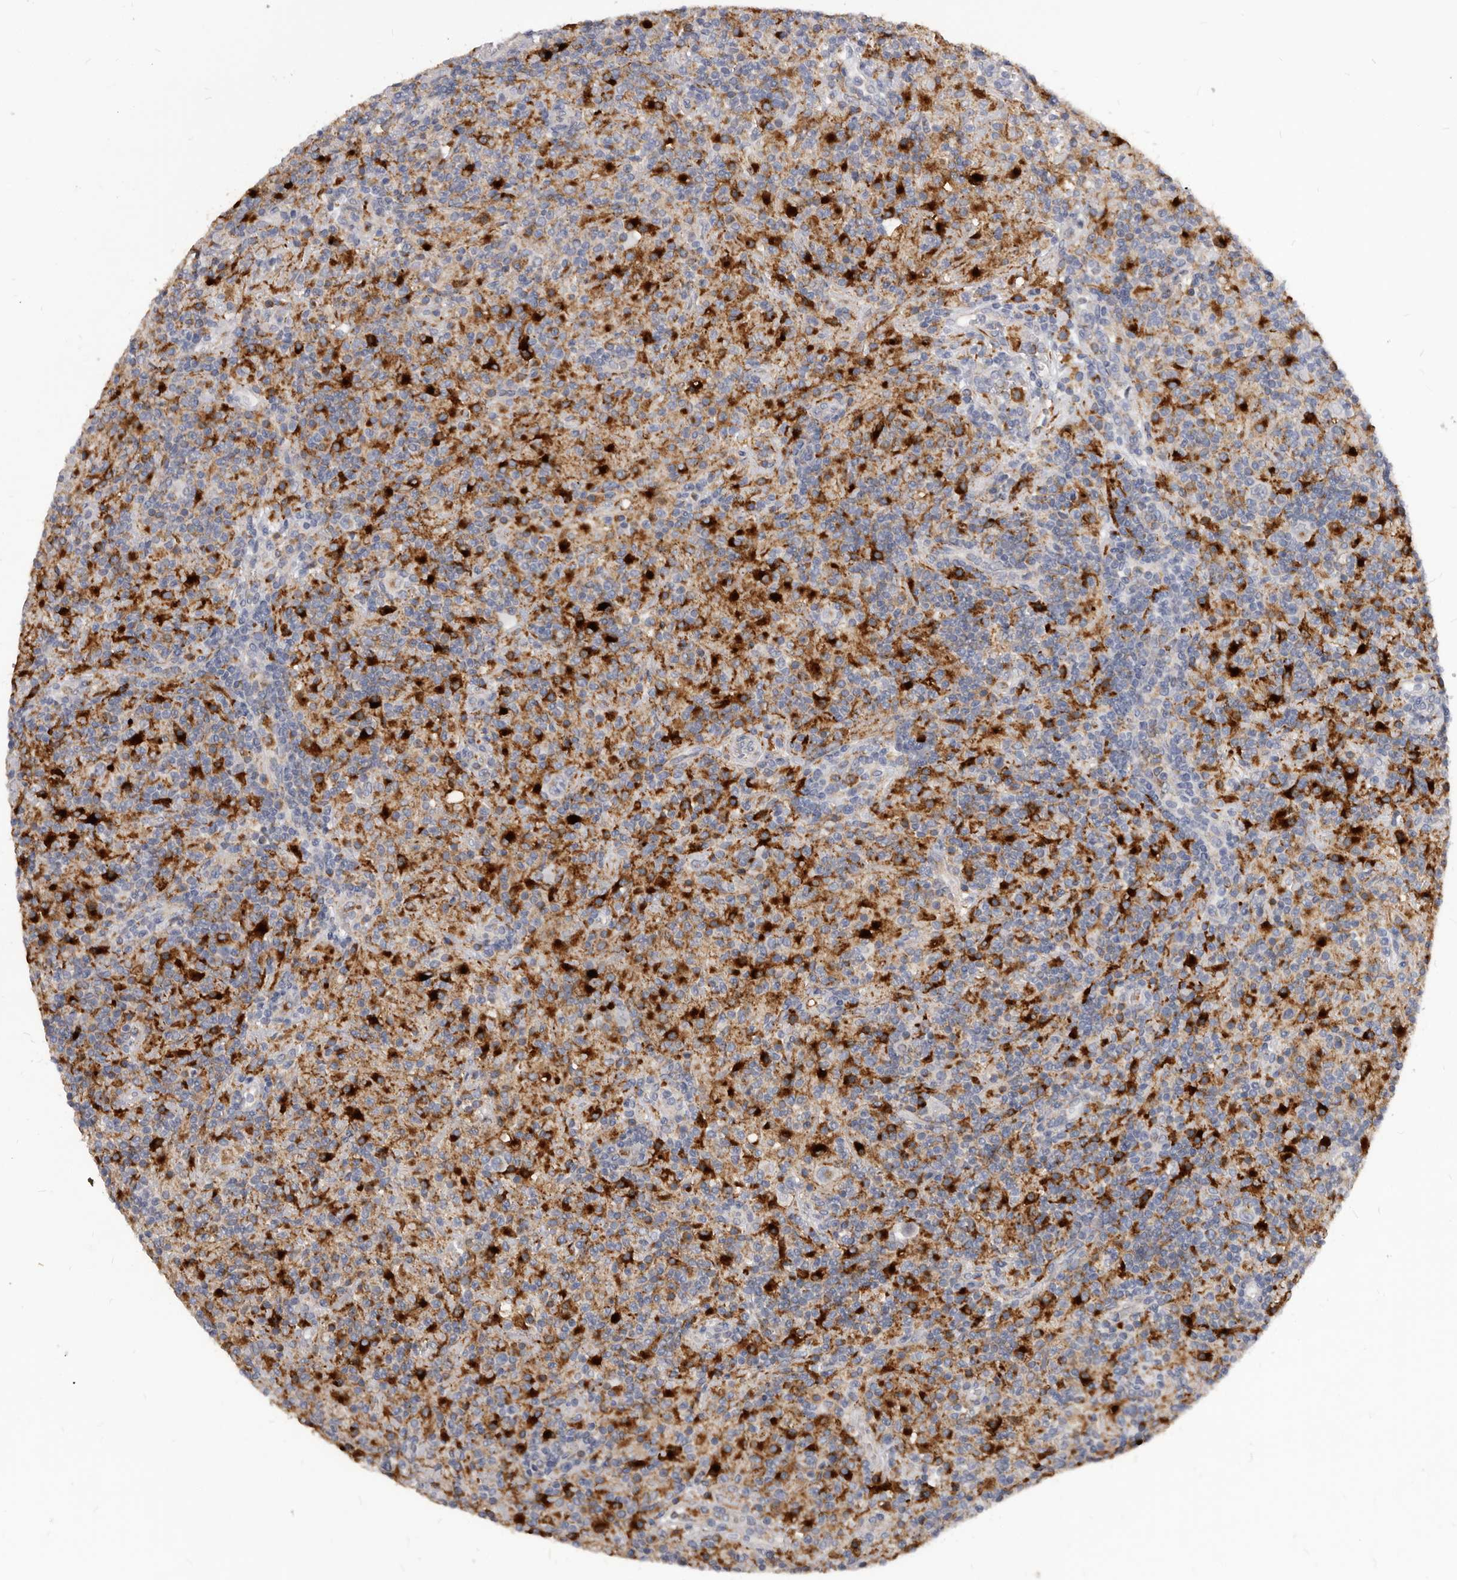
{"staining": {"intensity": "negative", "quantity": "none", "location": "none"}, "tissue": "lymphoma", "cell_type": "Tumor cells", "image_type": "cancer", "snomed": [{"axis": "morphology", "description": "Hodgkin's disease, NOS"}, {"axis": "topography", "description": "Lymph node"}], "caption": "Photomicrograph shows no significant protein positivity in tumor cells of lymphoma.", "gene": "PI4K2A", "patient": {"sex": "male", "age": 70}}